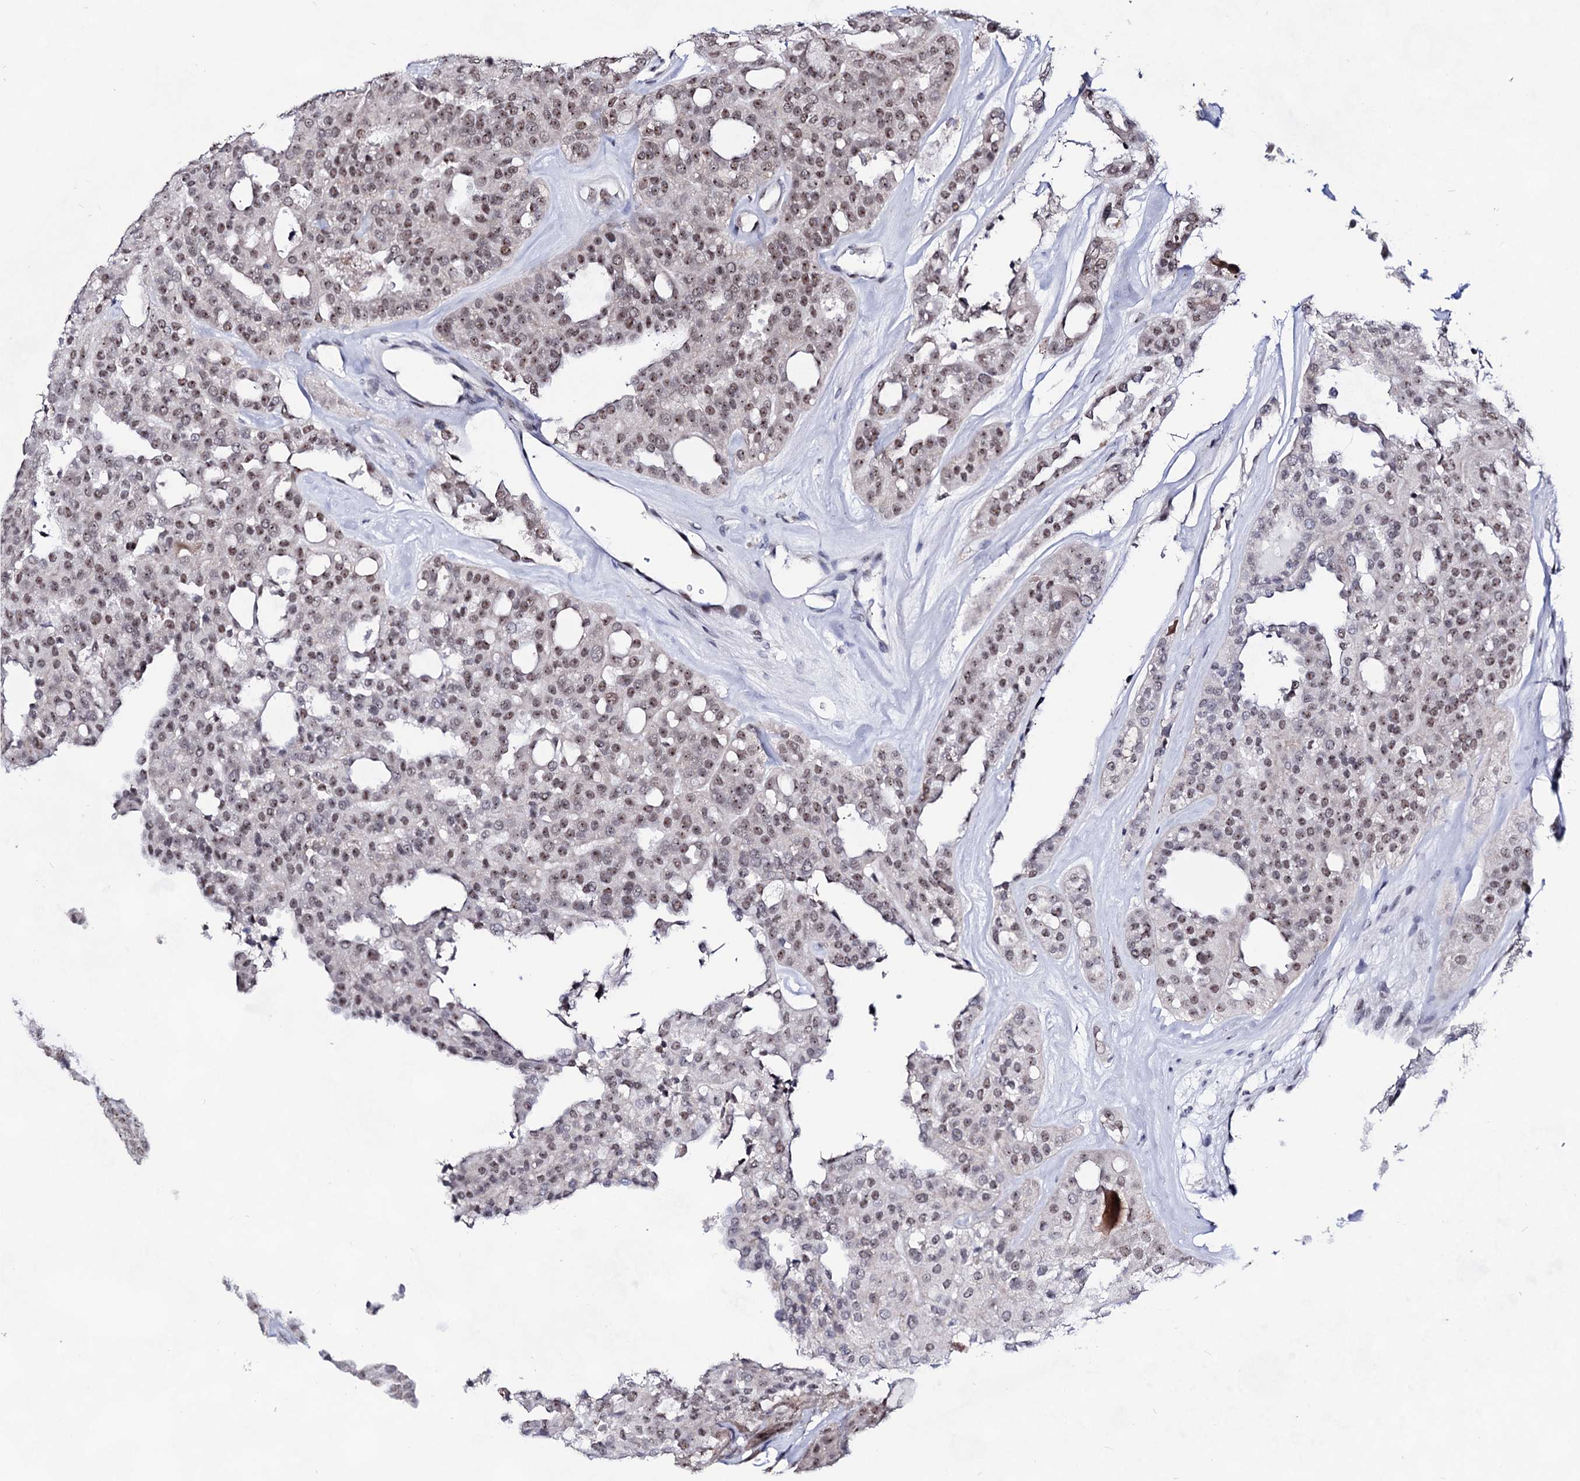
{"staining": {"intensity": "moderate", "quantity": "25%-75%", "location": "nuclear"}, "tissue": "thyroid cancer", "cell_type": "Tumor cells", "image_type": "cancer", "snomed": [{"axis": "morphology", "description": "Follicular adenoma carcinoma, NOS"}, {"axis": "topography", "description": "Thyroid gland"}], "caption": "The image shows immunohistochemical staining of follicular adenoma carcinoma (thyroid). There is moderate nuclear positivity is identified in approximately 25%-75% of tumor cells.", "gene": "EXOSC10", "patient": {"sex": "male", "age": 75}}